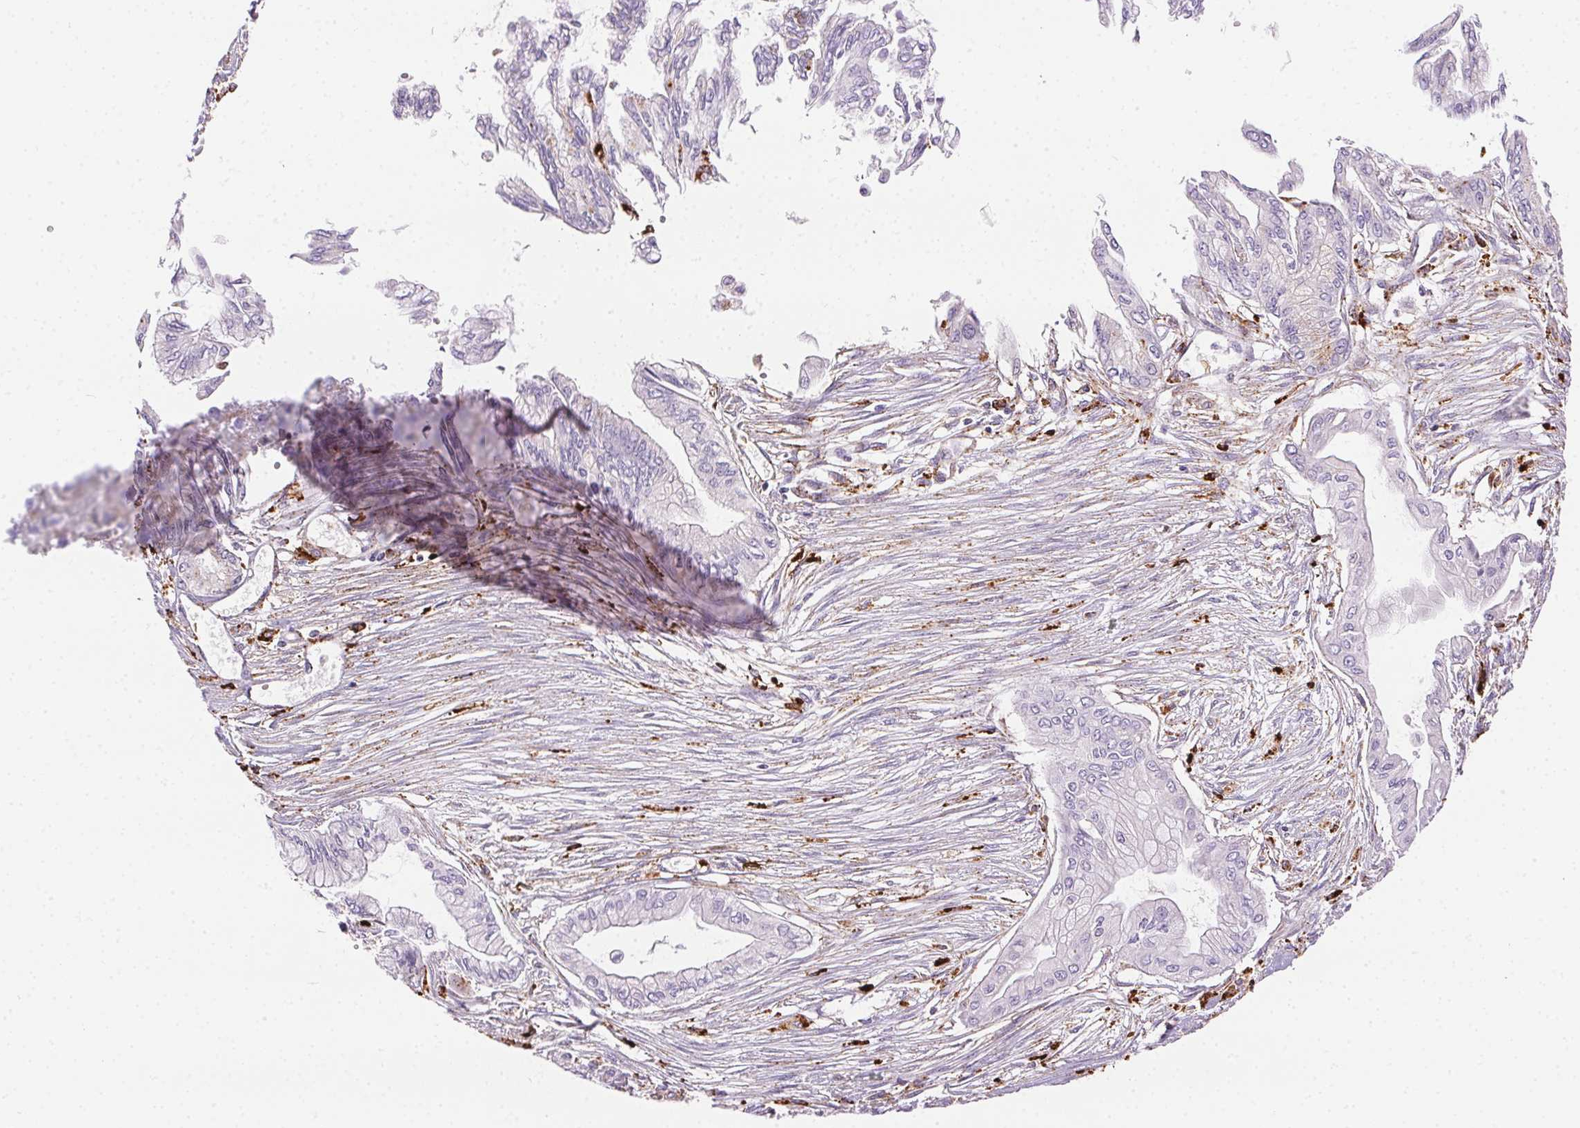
{"staining": {"intensity": "negative", "quantity": "none", "location": "none"}, "tissue": "pancreatic cancer", "cell_type": "Tumor cells", "image_type": "cancer", "snomed": [{"axis": "morphology", "description": "Adenocarcinoma, NOS"}, {"axis": "topography", "description": "Pancreas"}], "caption": "Human pancreatic adenocarcinoma stained for a protein using immunohistochemistry exhibits no expression in tumor cells.", "gene": "SCPEP1", "patient": {"sex": "female", "age": 68}}